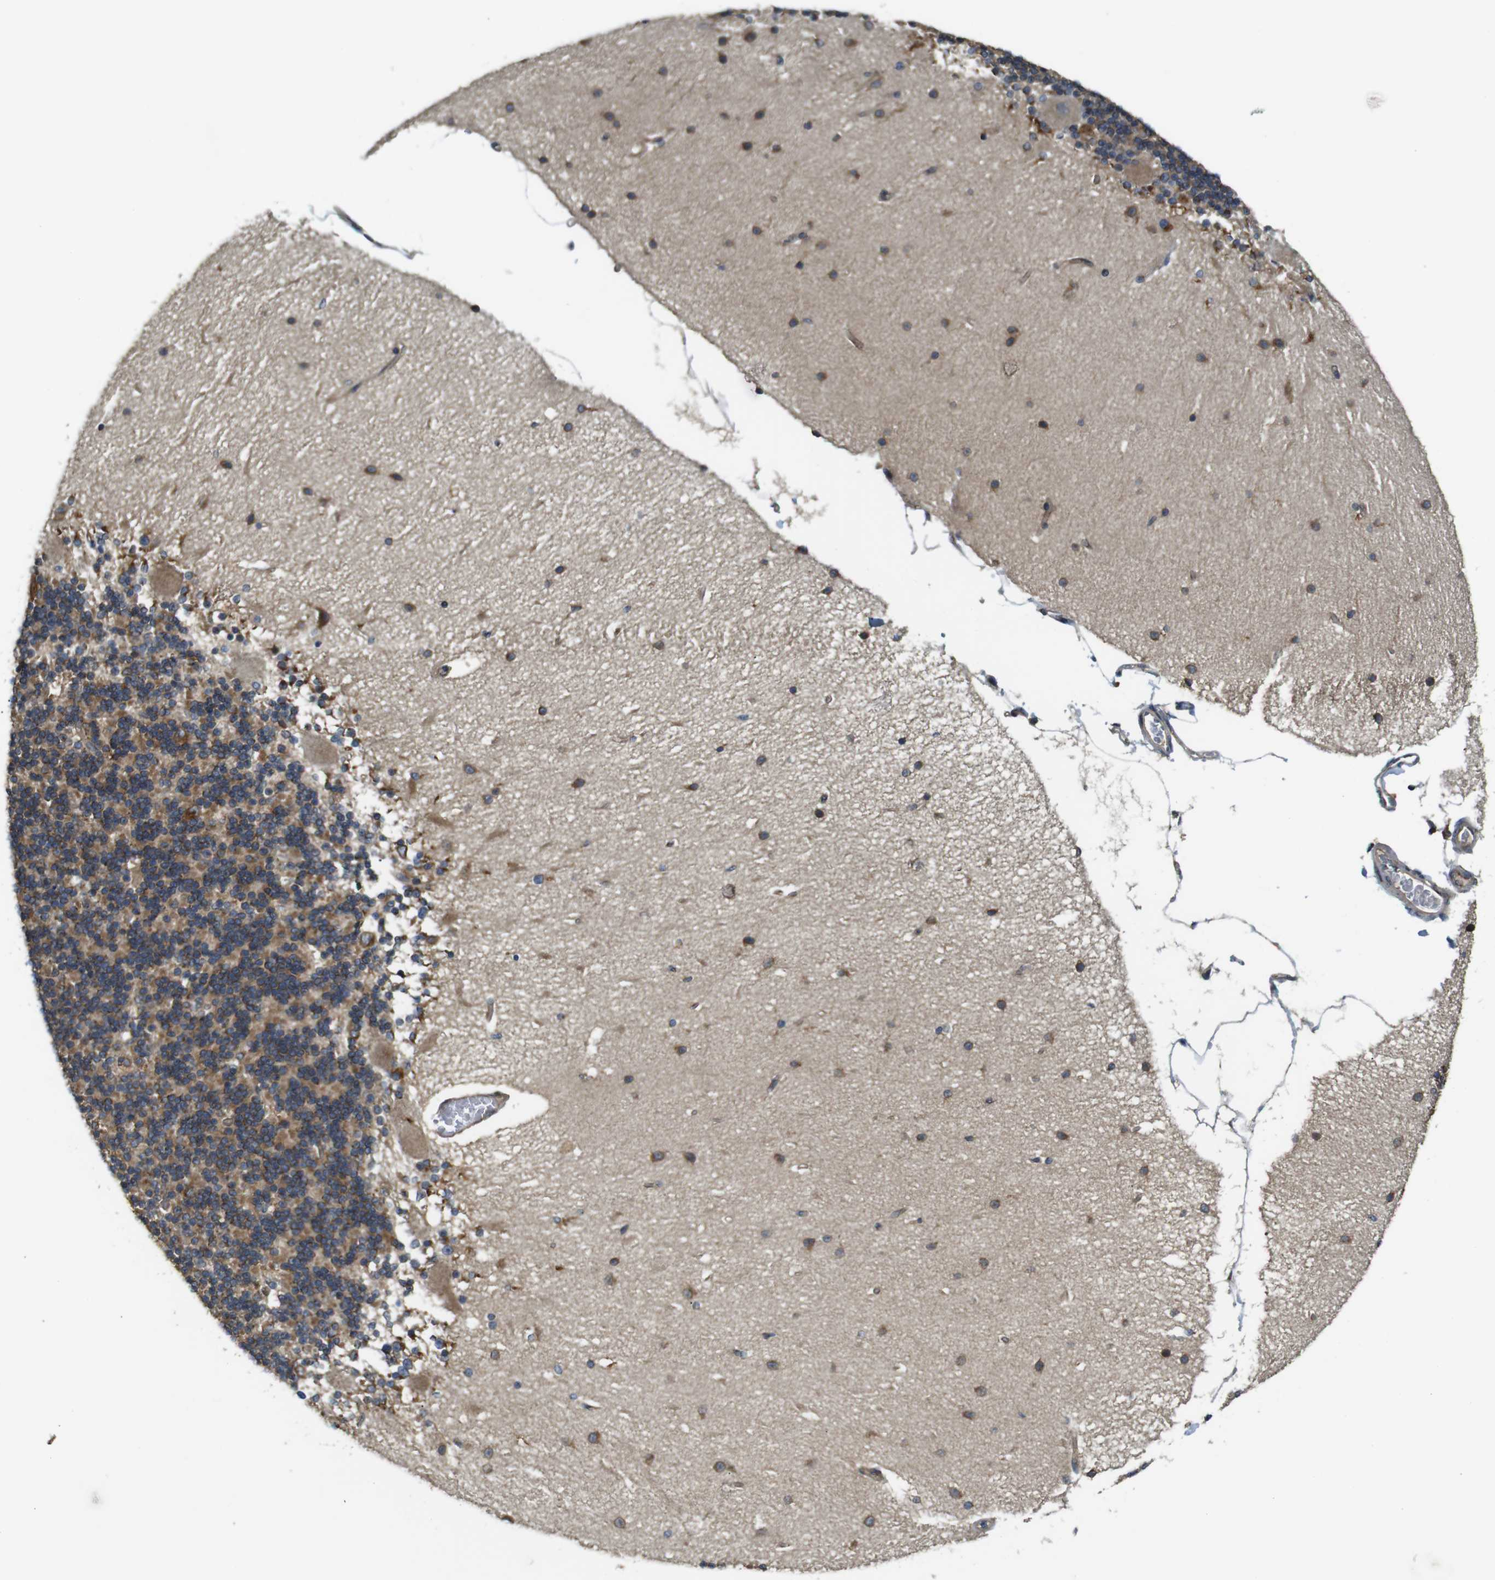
{"staining": {"intensity": "moderate", "quantity": ">75%", "location": "cytoplasmic/membranous"}, "tissue": "cerebellum", "cell_type": "Cells in granular layer", "image_type": "normal", "snomed": [{"axis": "morphology", "description": "Normal tissue, NOS"}, {"axis": "topography", "description": "Cerebellum"}], "caption": "Cerebellum stained with IHC shows moderate cytoplasmic/membranous positivity in approximately >75% of cells in granular layer. (brown staining indicates protein expression, while blue staining denotes nuclei).", "gene": "TMEM143", "patient": {"sex": "female", "age": 54}}